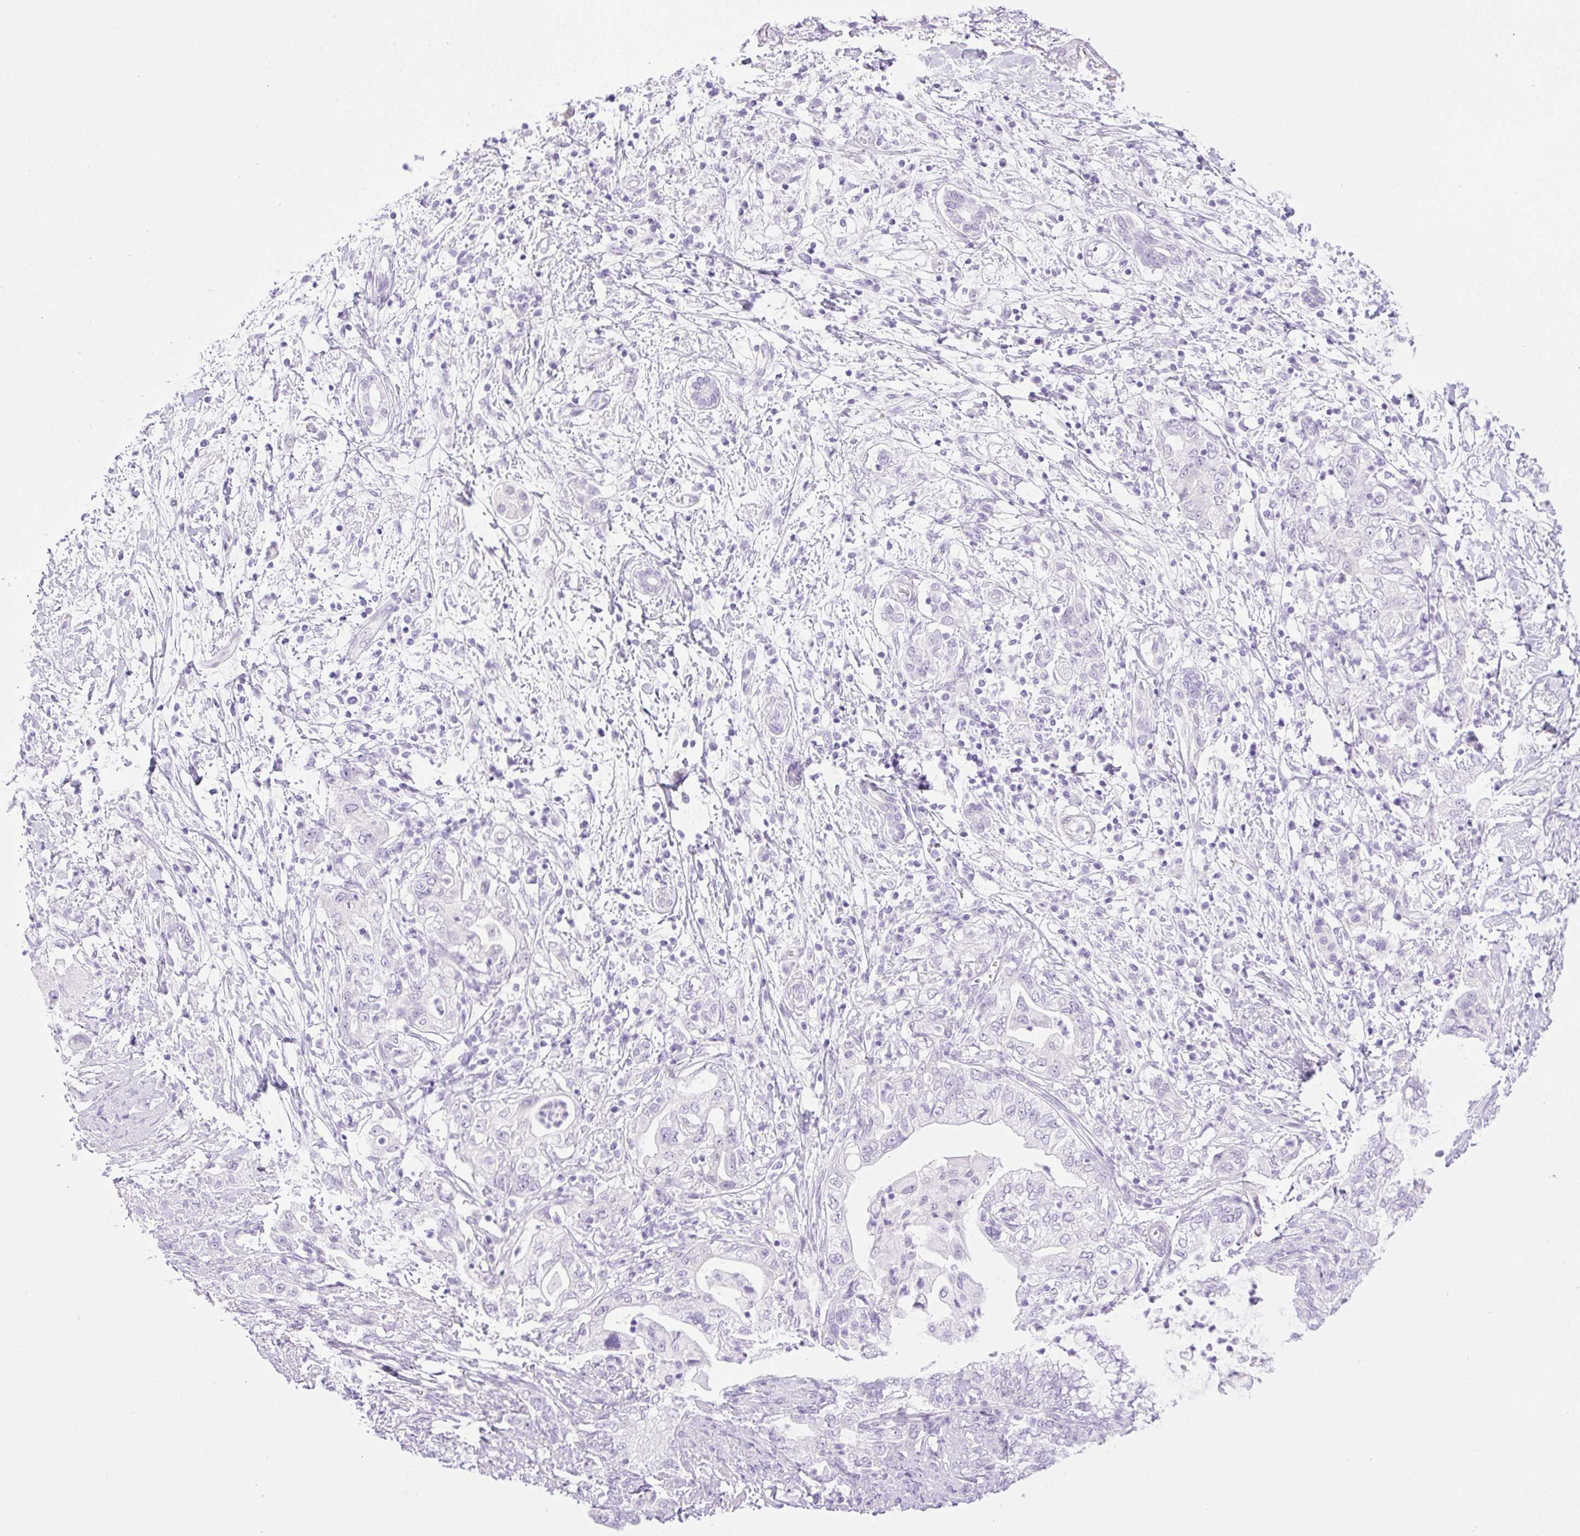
{"staining": {"intensity": "negative", "quantity": "none", "location": "none"}, "tissue": "pancreatic cancer", "cell_type": "Tumor cells", "image_type": "cancer", "snomed": [{"axis": "morphology", "description": "Adenocarcinoma, NOS"}, {"axis": "topography", "description": "Pancreas"}], "caption": "Tumor cells show no significant staining in adenocarcinoma (pancreatic).", "gene": "SPRR4", "patient": {"sex": "female", "age": 73}}